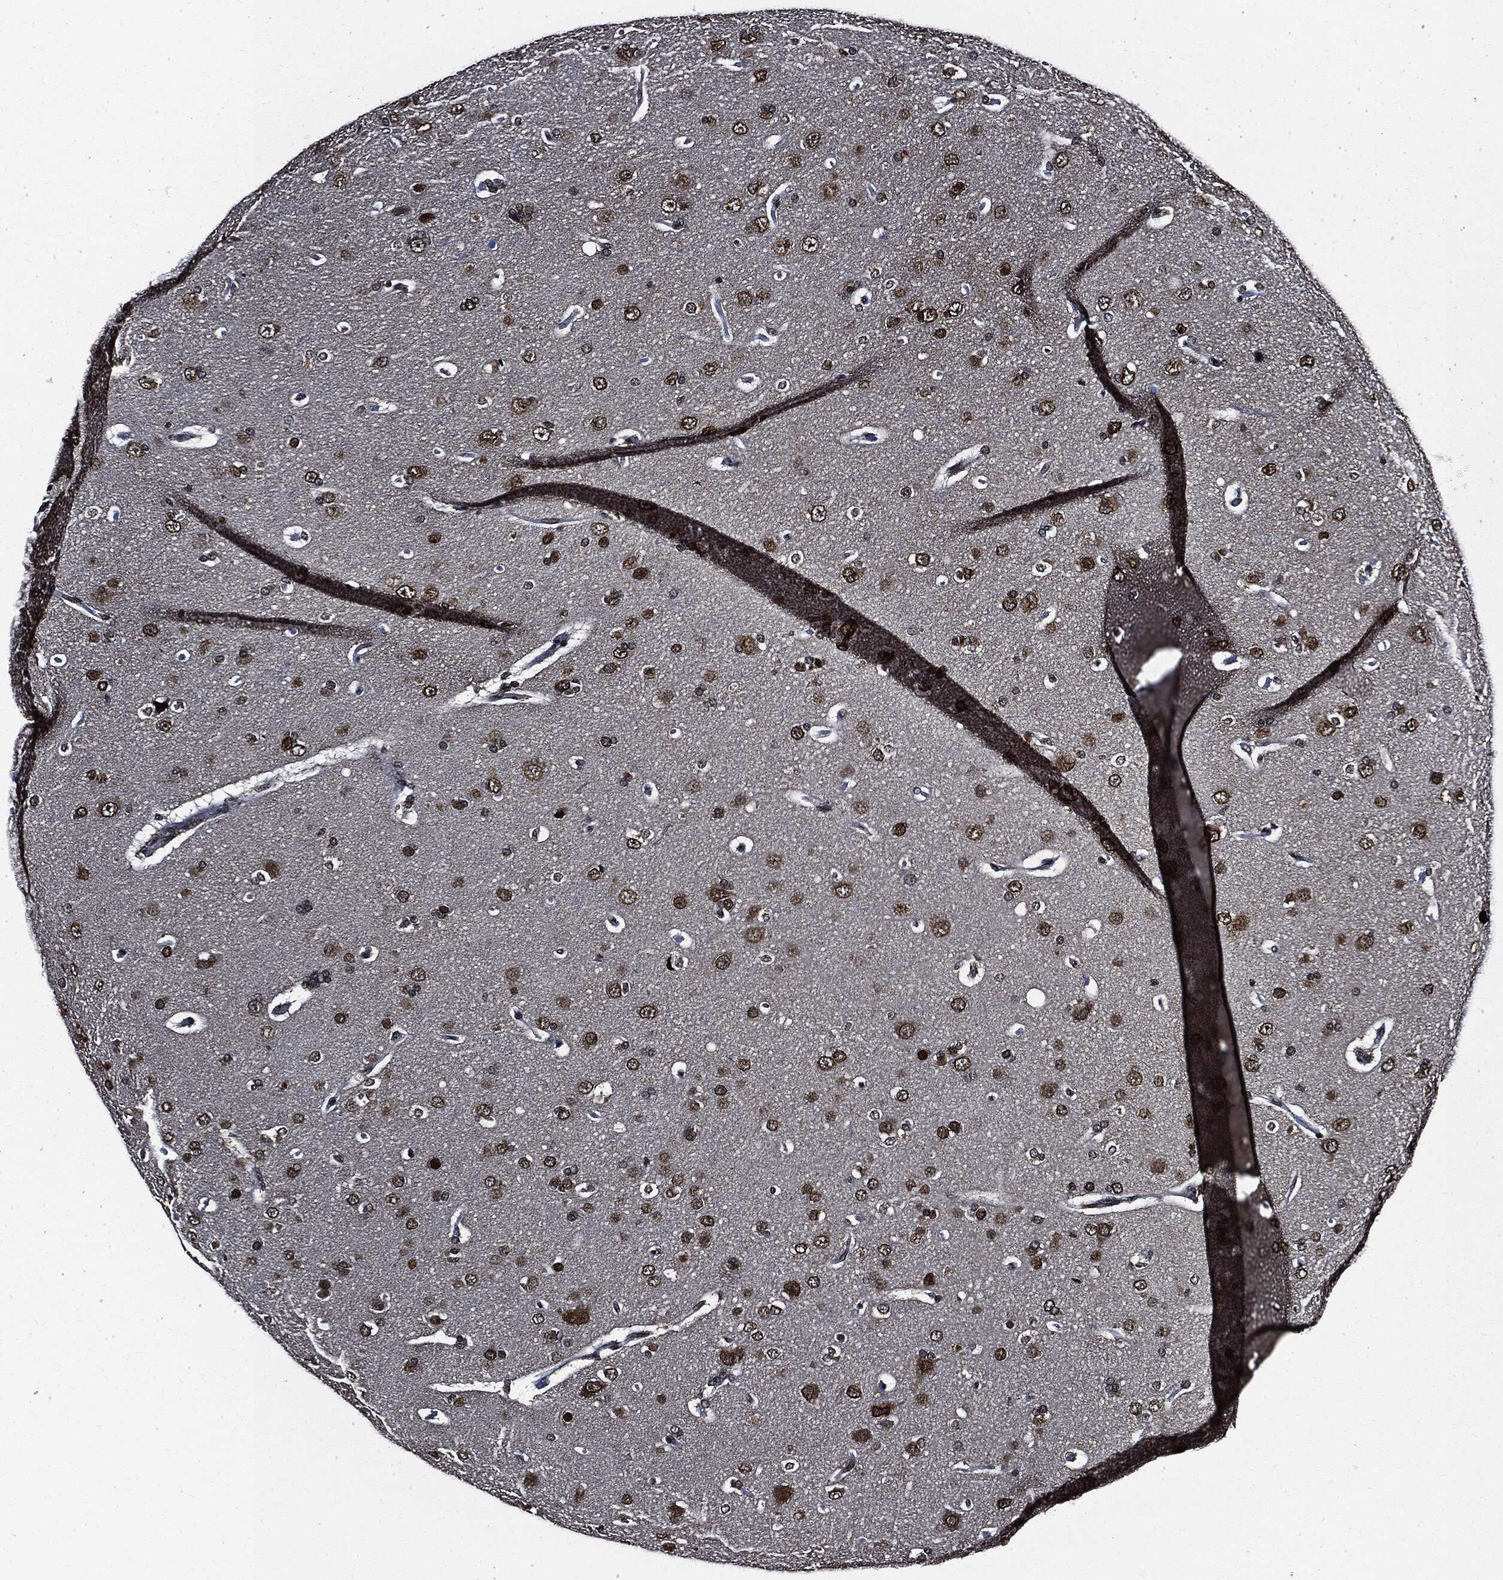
{"staining": {"intensity": "moderate", "quantity": ">75%", "location": "cytoplasmic/membranous,nuclear"}, "tissue": "glioma", "cell_type": "Tumor cells", "image_type": "cancer", "snomed": [{"axis": "morphology", "description": "Glioma, malignant, NOS"}, {"axis": "topography", "description": "Cerebral cortex"}], "caption": "Glioma stained for a protein (brown) reveals moderate cytoplasmic/membranous and nuclear positive staining in approximately >75% of tumor cells.", "gene": "SUGT1", "patient": {"sex": "male", "age": 58}}